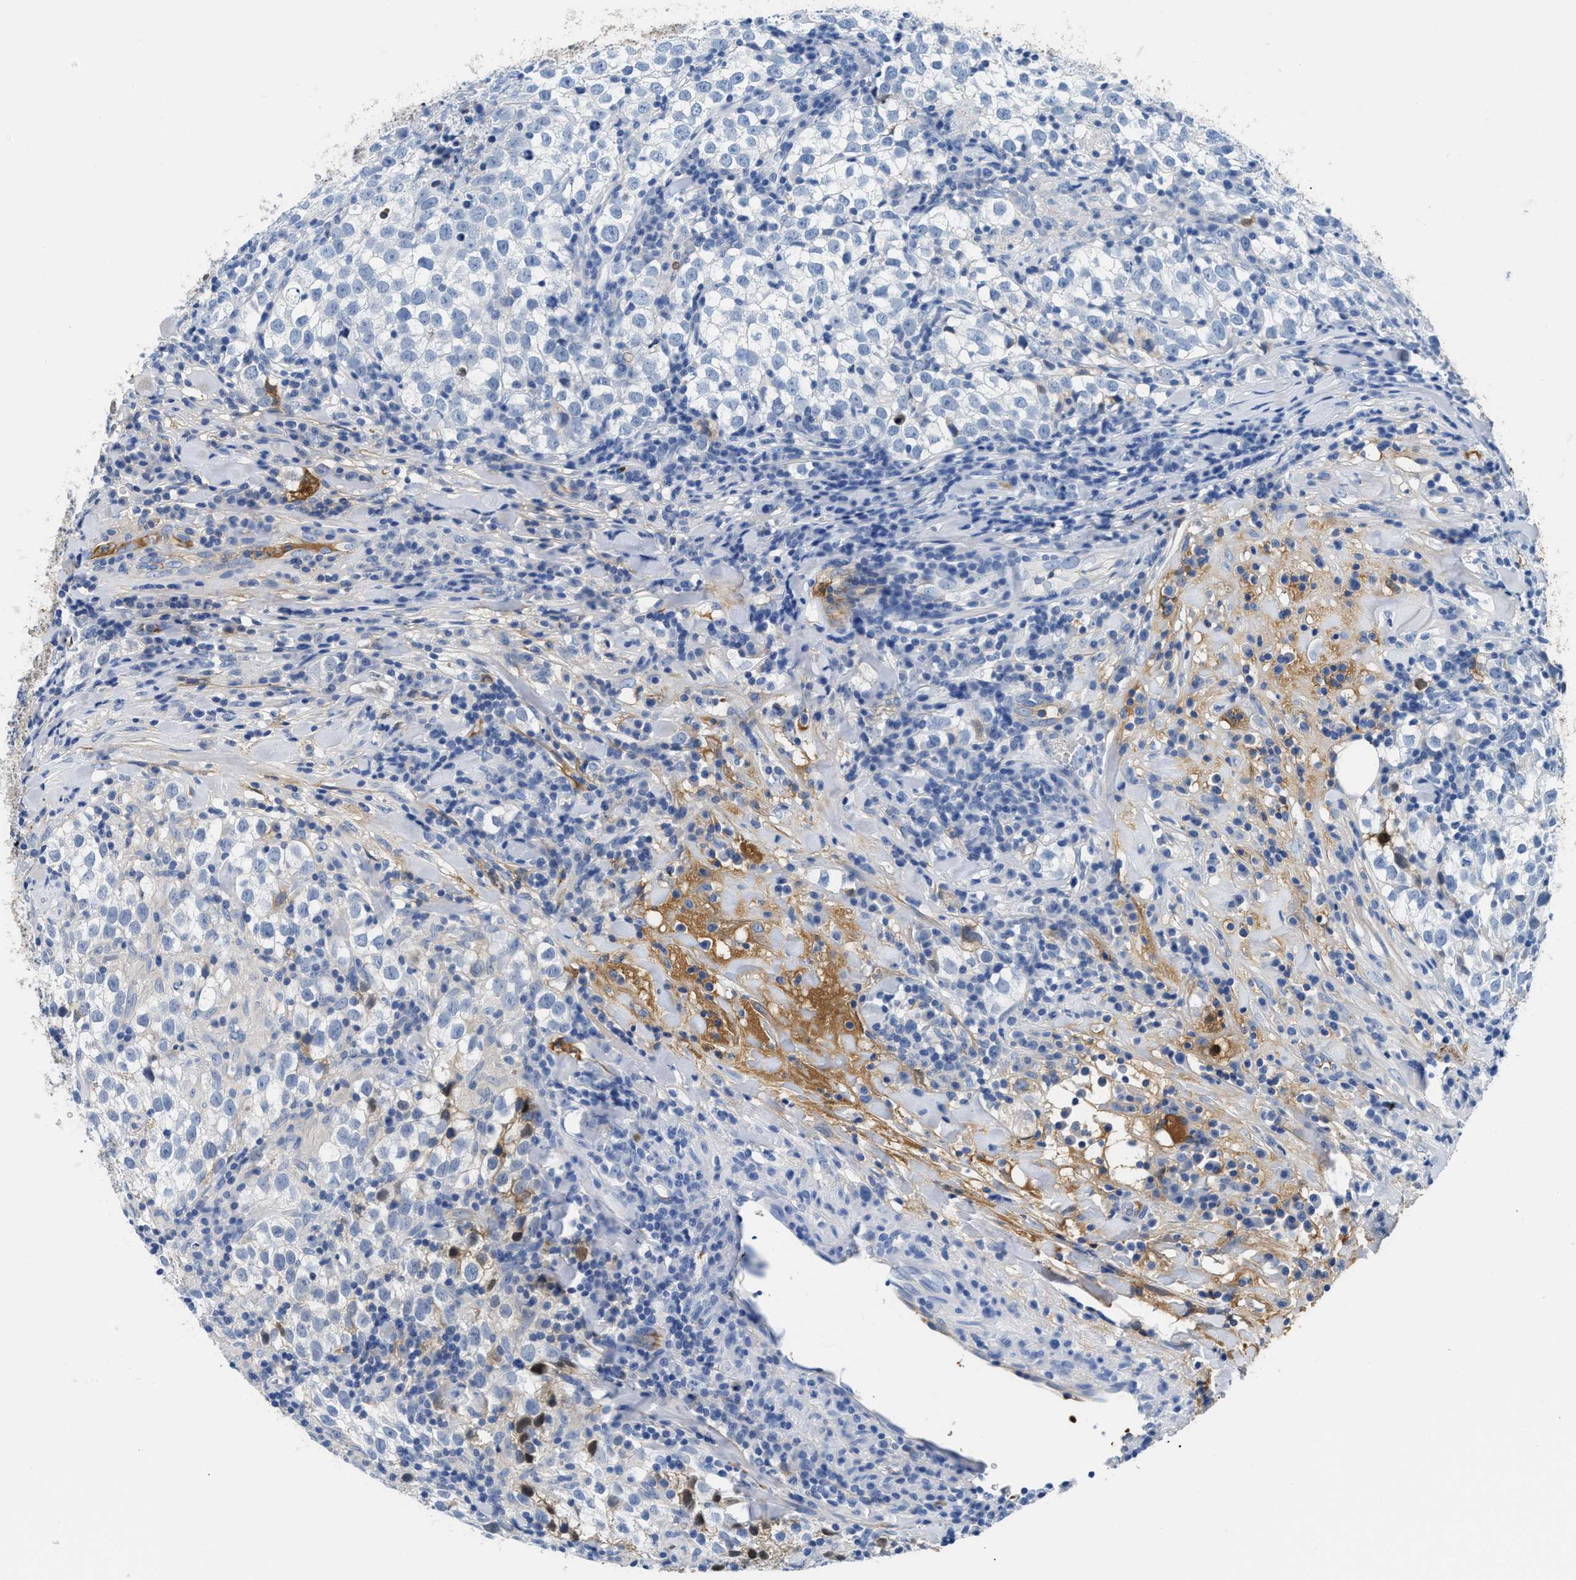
{"staining": {"intensity": "negative", "quantity": "none", "location": "none"}, "tissue": "testis cancer", "cell_type": "Tumor cells", "image_type": "cancer", "snomed": [{"axis": "morphology", "description": "Seminoma, NOS"}, {"axis": "morphology", "description": "Carcinoma, Embryonal, NOS"}, {"axis": "topography", "description": "Testis"}], "caption": "Immunohistochemical staining of human testis cancer (embryonal carcinoma) reveals no significant staining in tumor cells.", "gene": "GC", "patient": {"sex": "male", "age": 36}}